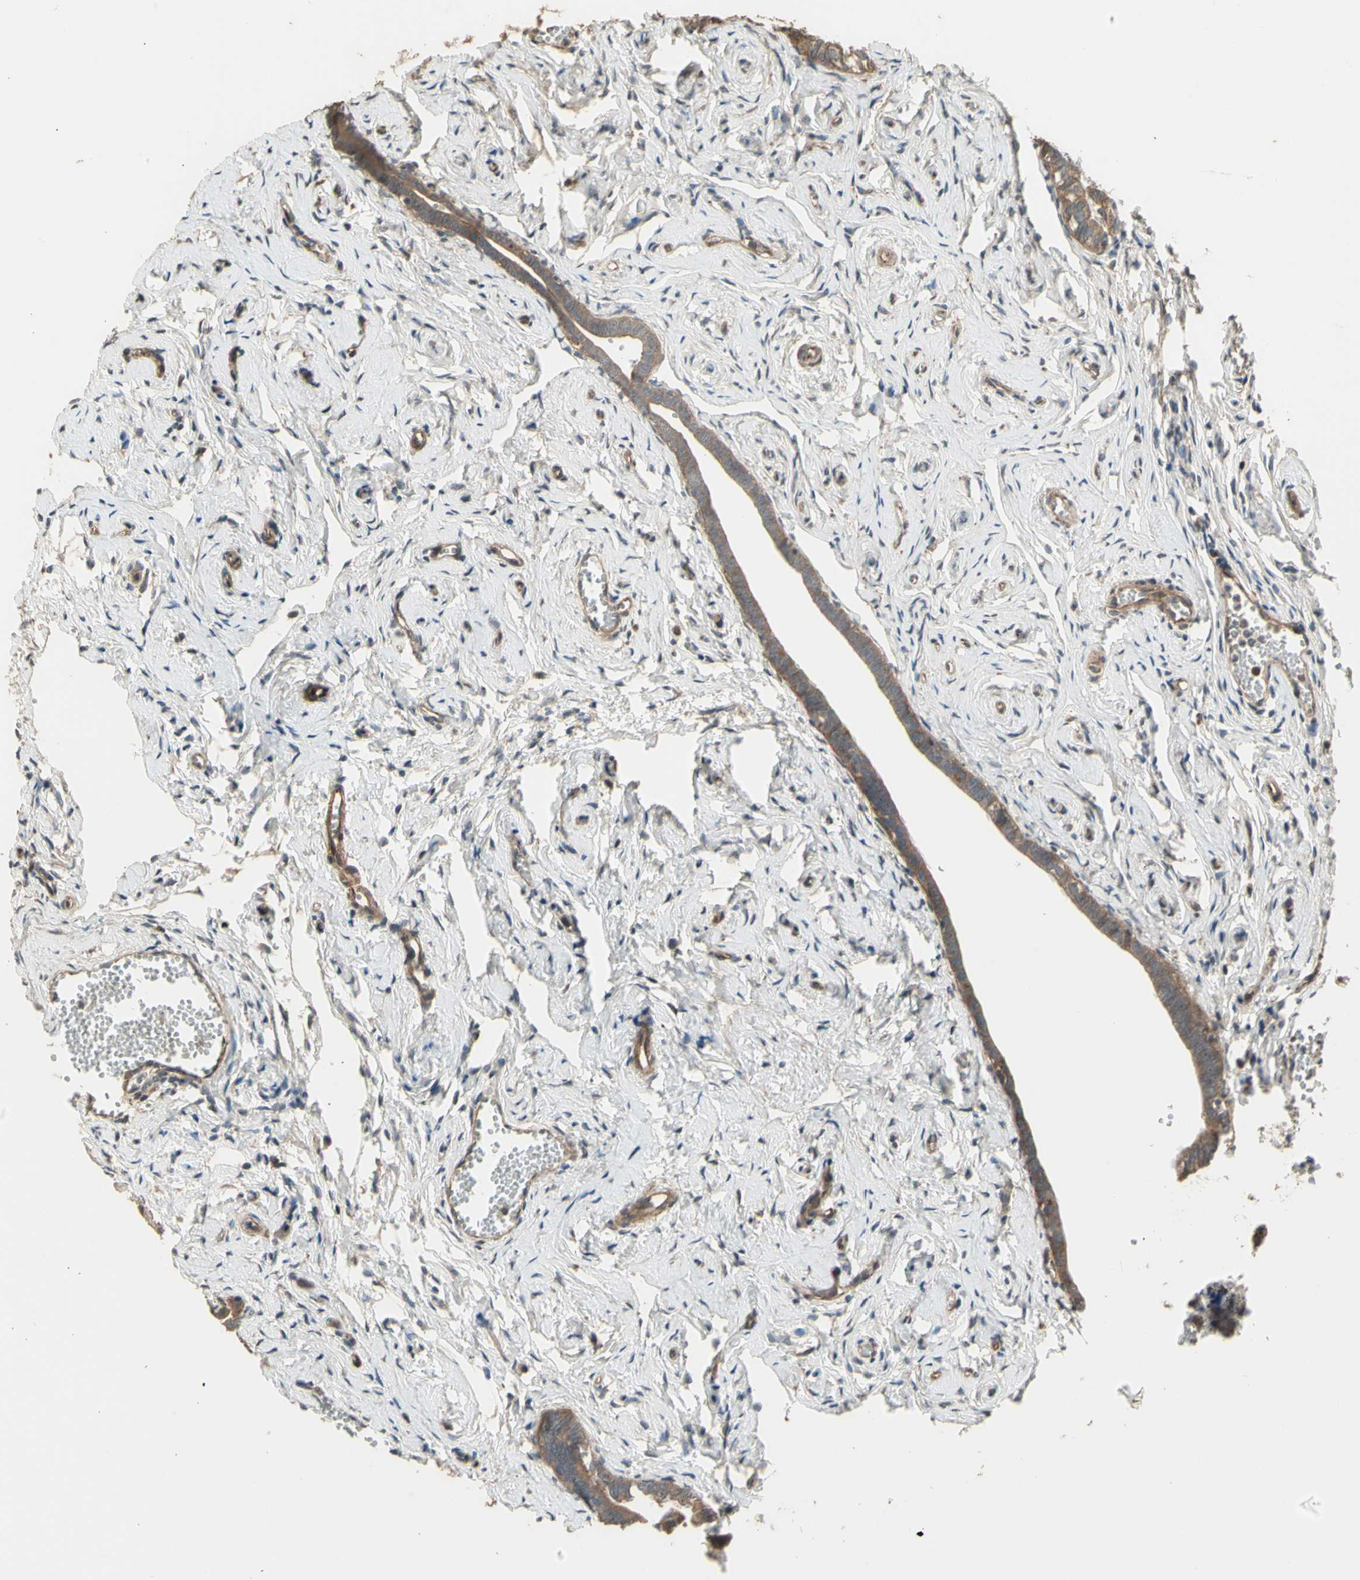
{"staining": {"intensity": "moderate", "quantity": ">75%", "location": "cytoplasmic/membranous"}, "tissue": "fallopian tube", "cell_type": "Glandular cells", "image_type": "normal", "snomed": [{"axis": "morphology", "description": "Normal tissue, NOS"}, {"axis": "topography", "description": "Fallopian tube"}], "caption": "A photomicrograph showing moderate cytoplasmic/membranous expression in approximately >75% of glandular cells in benign fallopian tube, as visualized by brown immunohistochemical staining.", "gene": "EFNB2", "patient": {"sex": "female", "age": 71}}